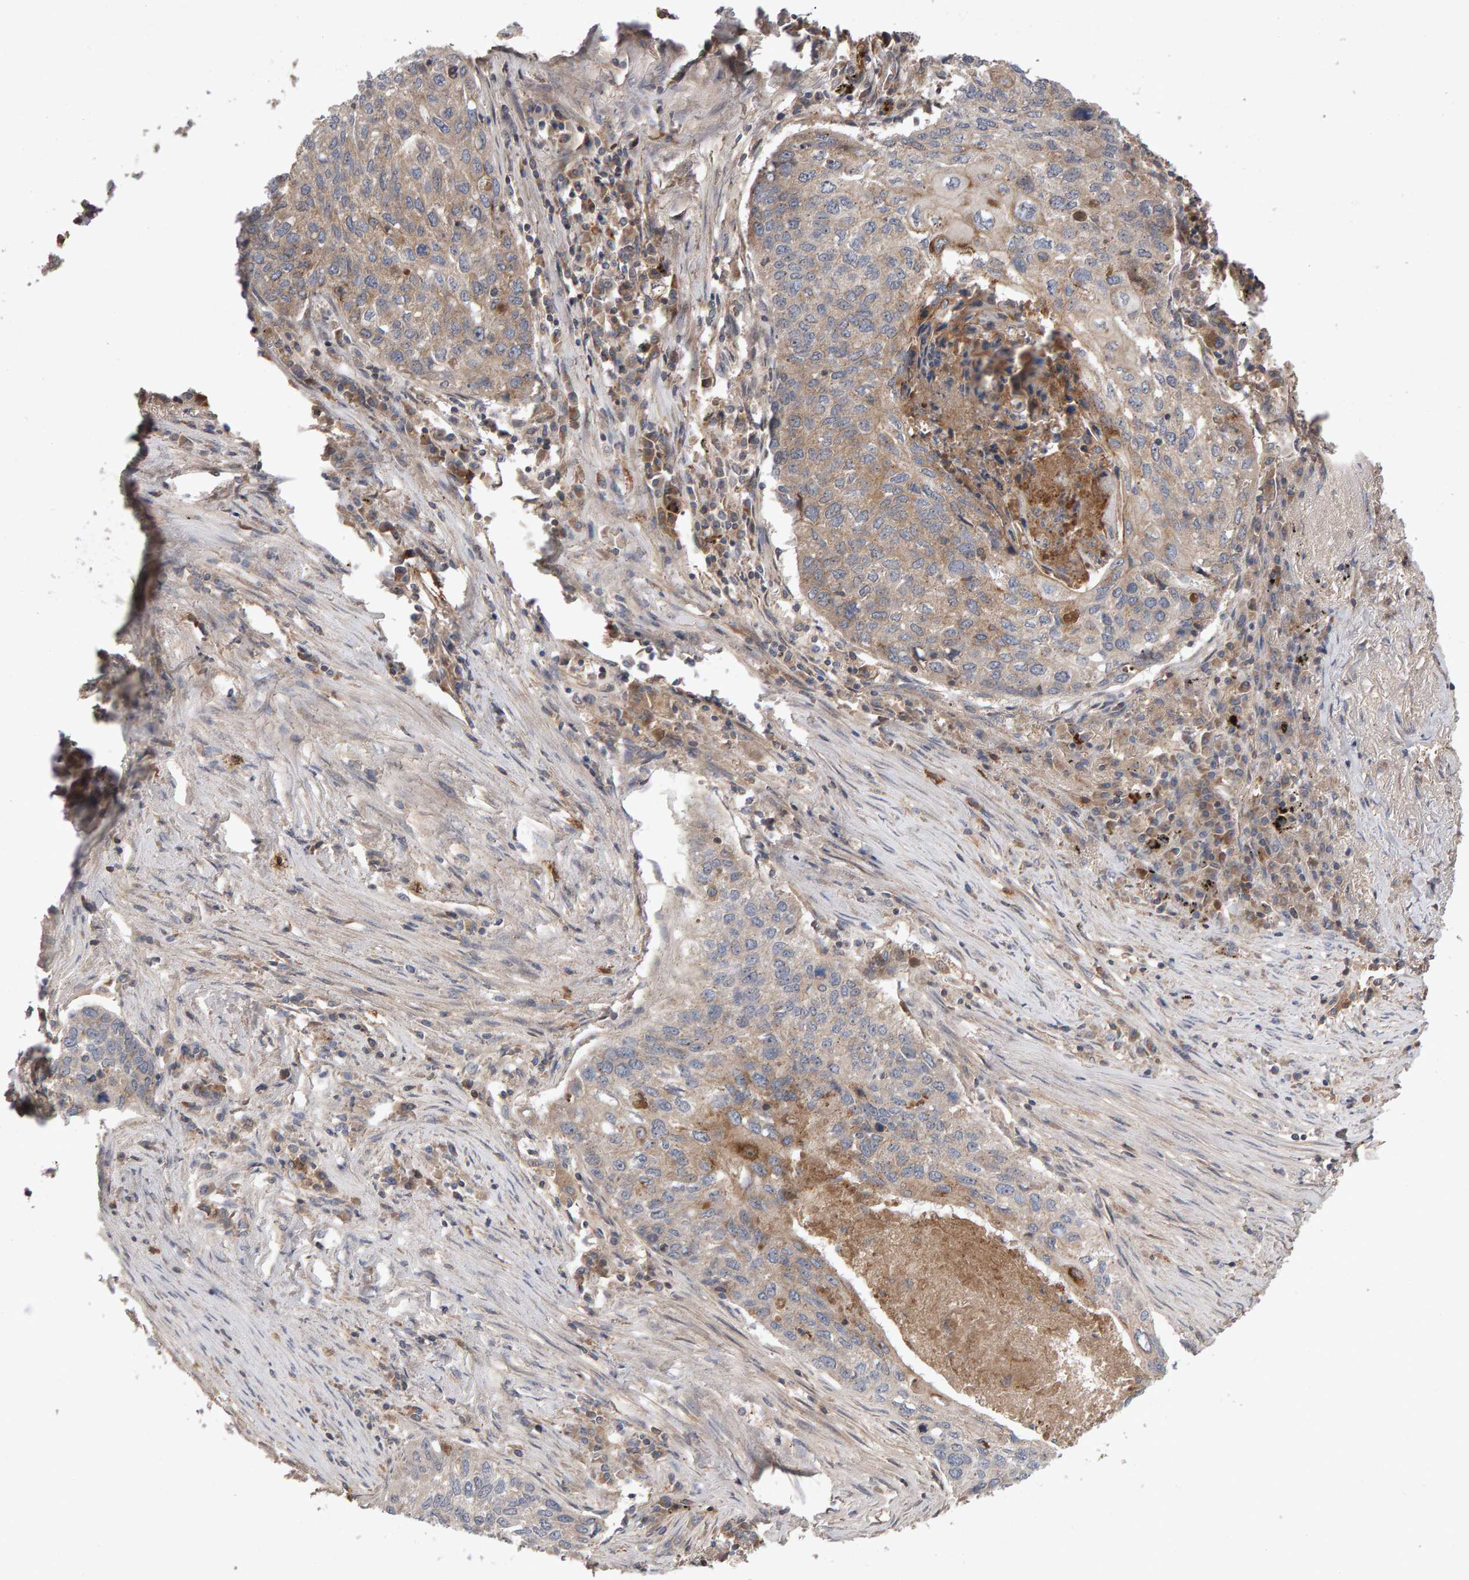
{"staining": {"intensity": "weak", "quantity": "25%-75%", "location": "cytoplasmic/membranous"}, "tissue": "lung cancer", "cell_type": "Tumor cells", "image_type": "cancer", "snomed": [{"axis": "morphology", "description": "Squamous cell carcinoma, NOS"}, {"axis": "topography", "description": "Lung"}], "caption": "Brown immunohistochemical staining in human squamous cell carcinoma (lung) shows weak cytoplasmic/membranous positivity in approximately 25%-75% of tumor cells. (DAB (3,3'-diaminobenzidine) IHC with brightfield microscopy, high magnification).", "gene": "PGS1", "patient": {"sex": "female", "age": 63}}